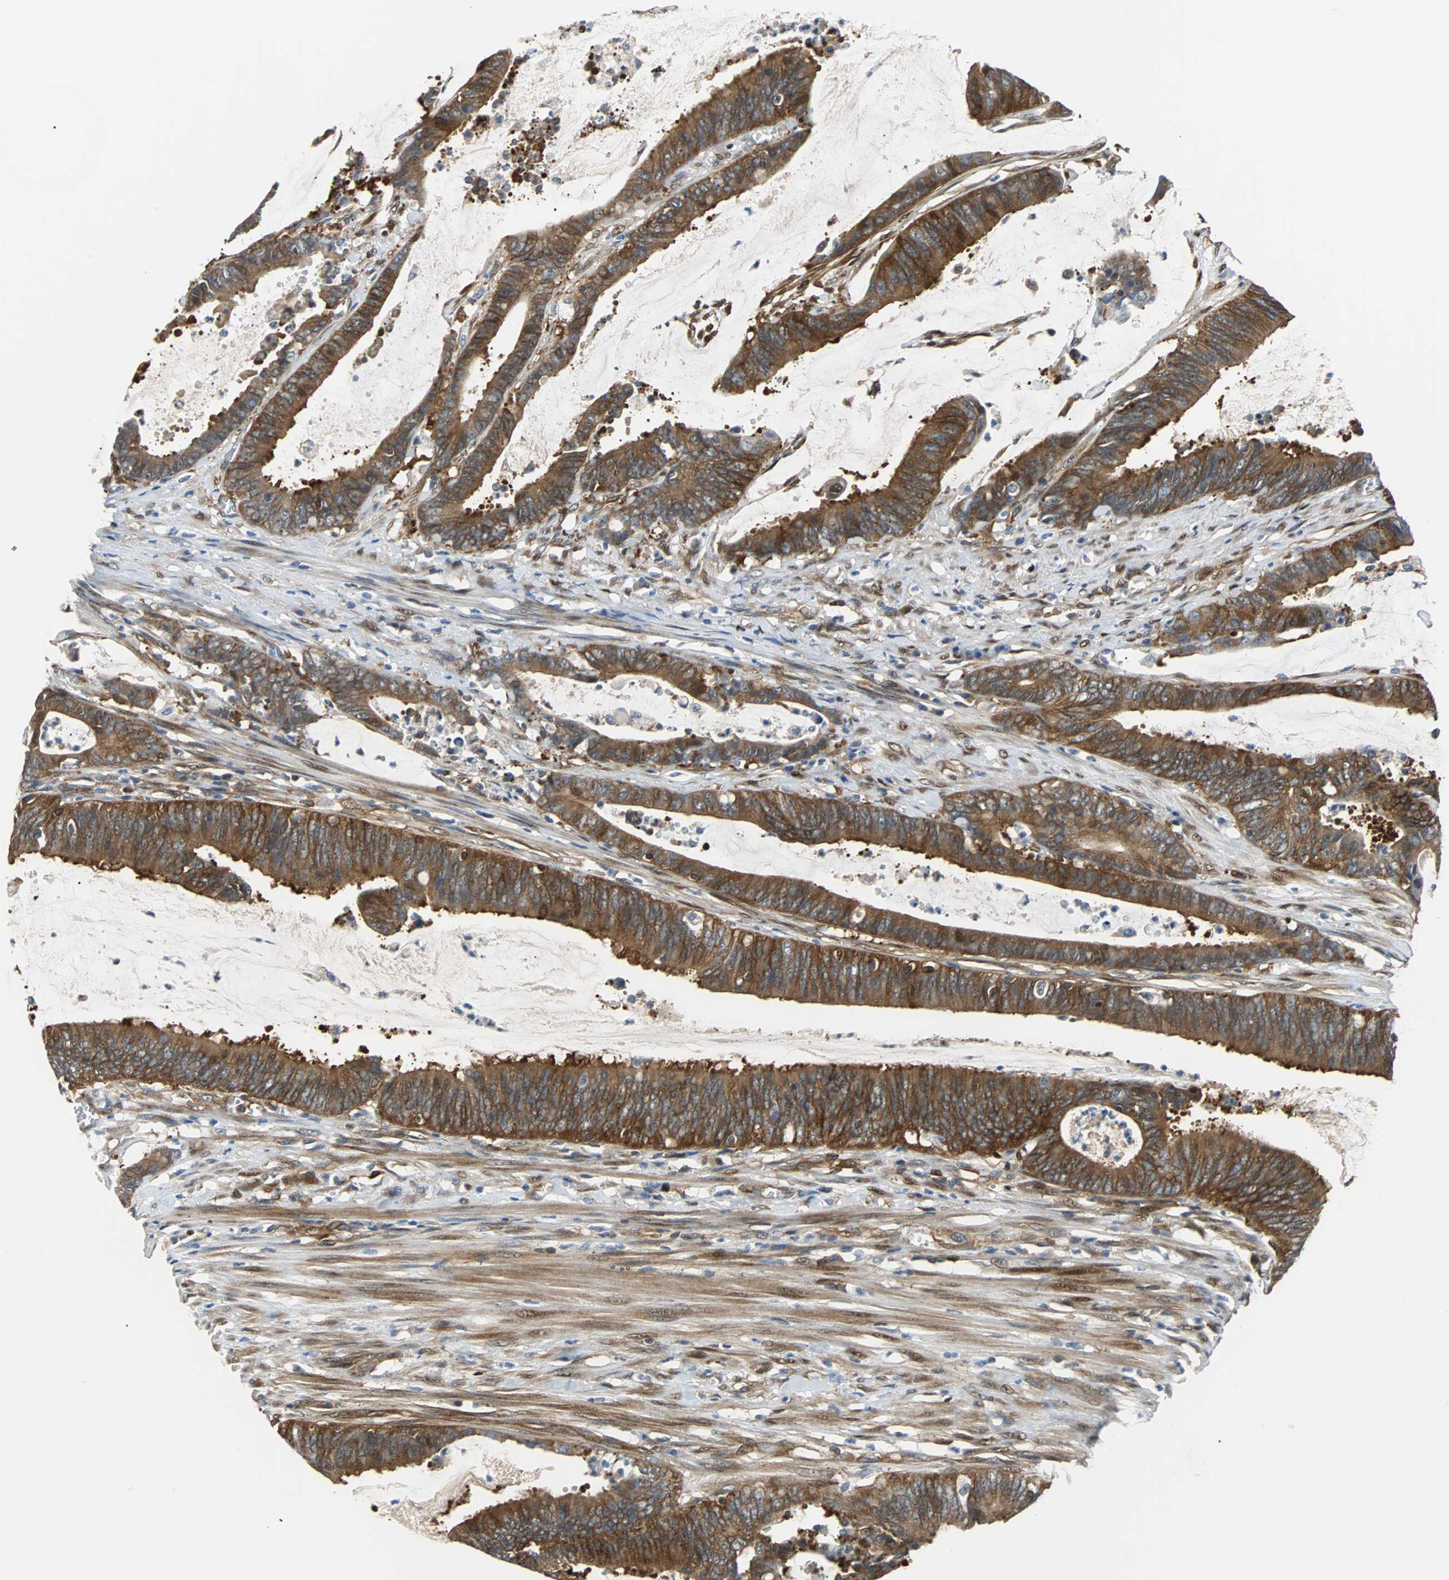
{"staining": {"intensity": "strong", "quantity": ">75%", "location": "cytoplasmic/membranous"}, "tissue": "colorectal cancer", "cell_type": "Tumor cells", "image_type": "cancer", "snomed": [{"axis": "morphology", "description": "Adenocarcinoma, NOS"}, {"axis": "topography", "description": "Rectum"}], "caption": "Immunohistochemistry (DAB) staining of human colorectal adenocarcinoma exhibits strong cytoplasmic/membranous protein staining in approximately >75% of tumor cells.", "gene": "RELA", "patient": {"sex": "female", "age": 66}}